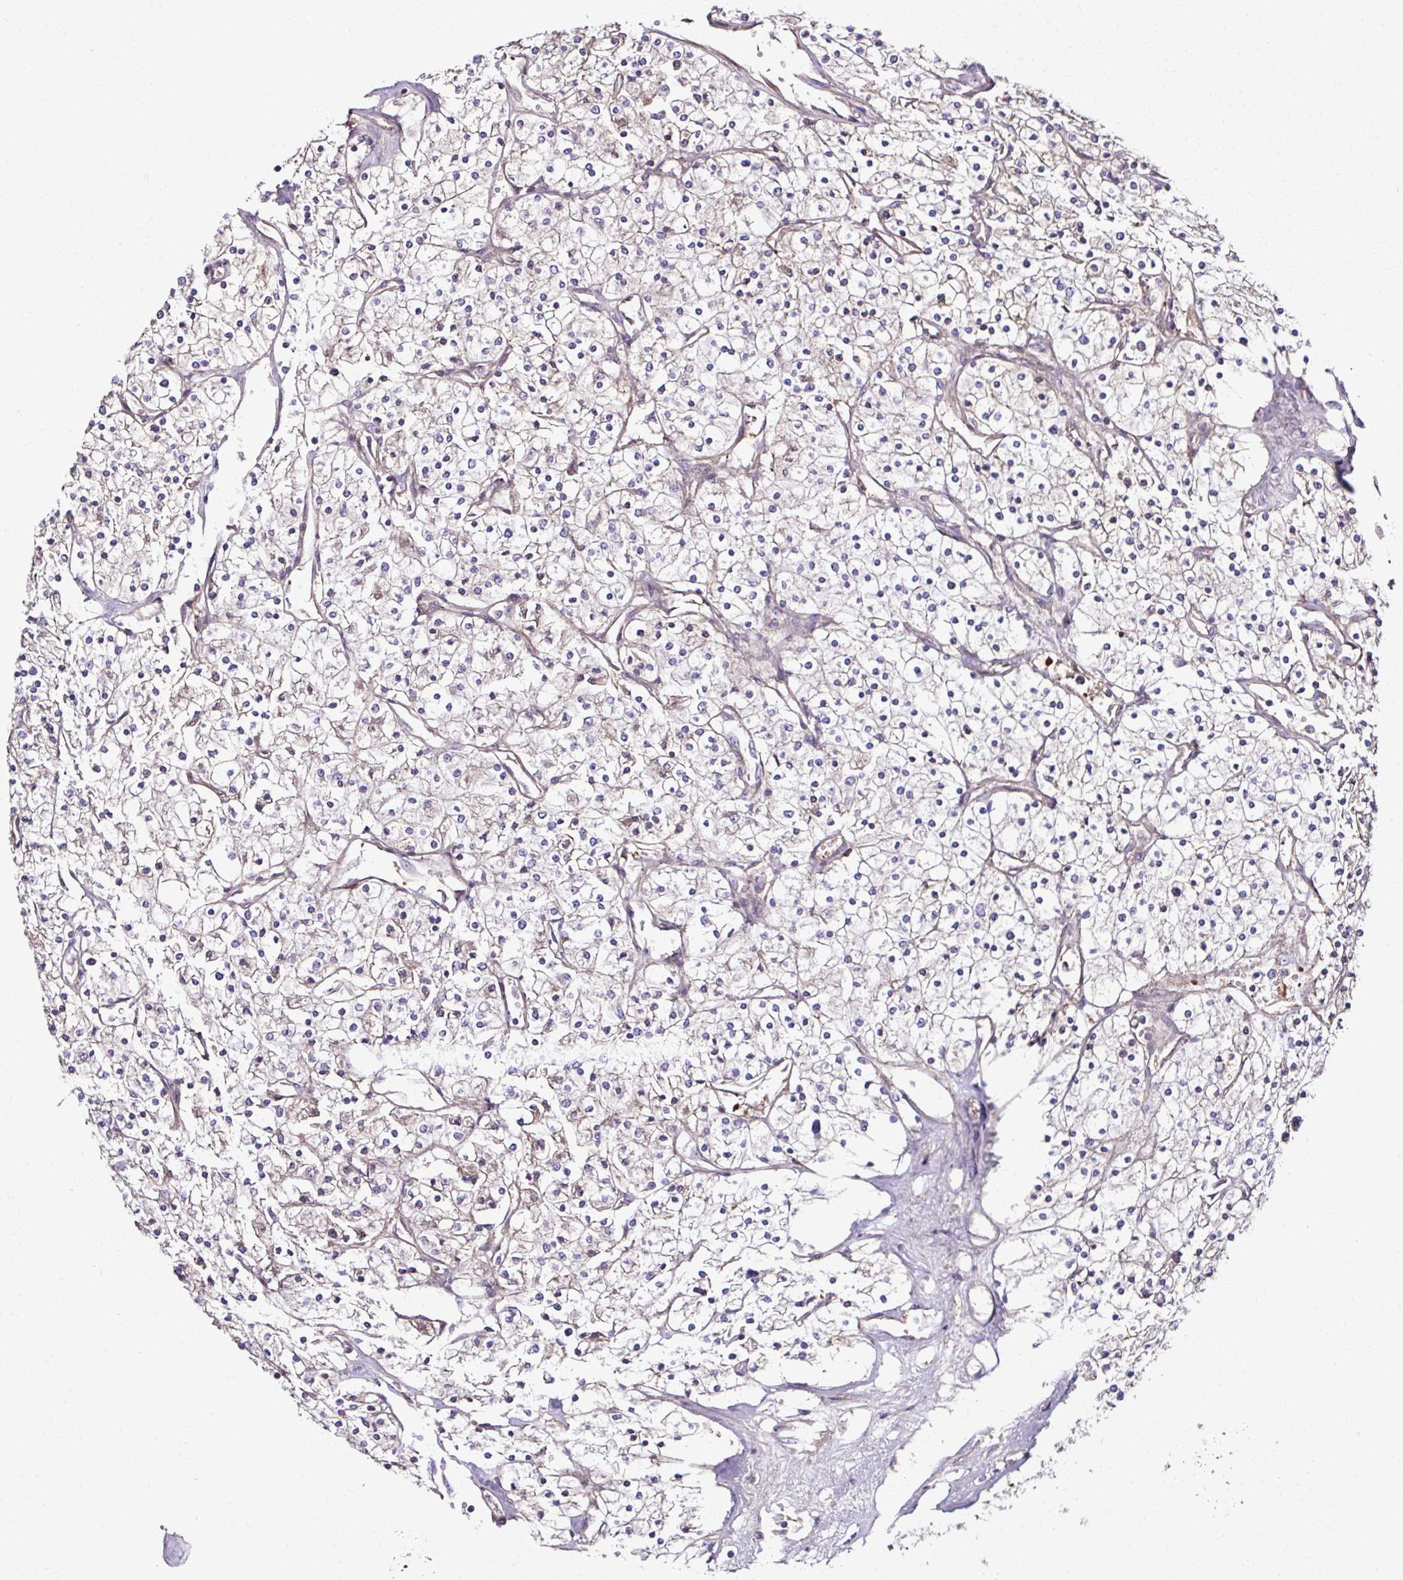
{"staining": {"intensity": "negative", "quantity": "none", "location": "none"}, "tissue": "renal cancer", "cell_type": "Tumor cells", "image_type": "cancer", "snomed": [{"axis": "morphology", "description": "Adenocarcinoma, NOS"}, {"axis": "topography", "description": "Kidney"}], "caption": "Immunohistochemistry photomicrograph of neoplastic tissue: human renal adenocarcinoma stained with DAB (3,3'-diaminobenzidine) demonstrates no significant protein positivity in tumor cells. (DAB (3,3'-diaminobenzidine) immunohistochemistry (IHC), high magnification).", "gene": "CCDC85C", "patient": {"sex": "male", "age": 80}}